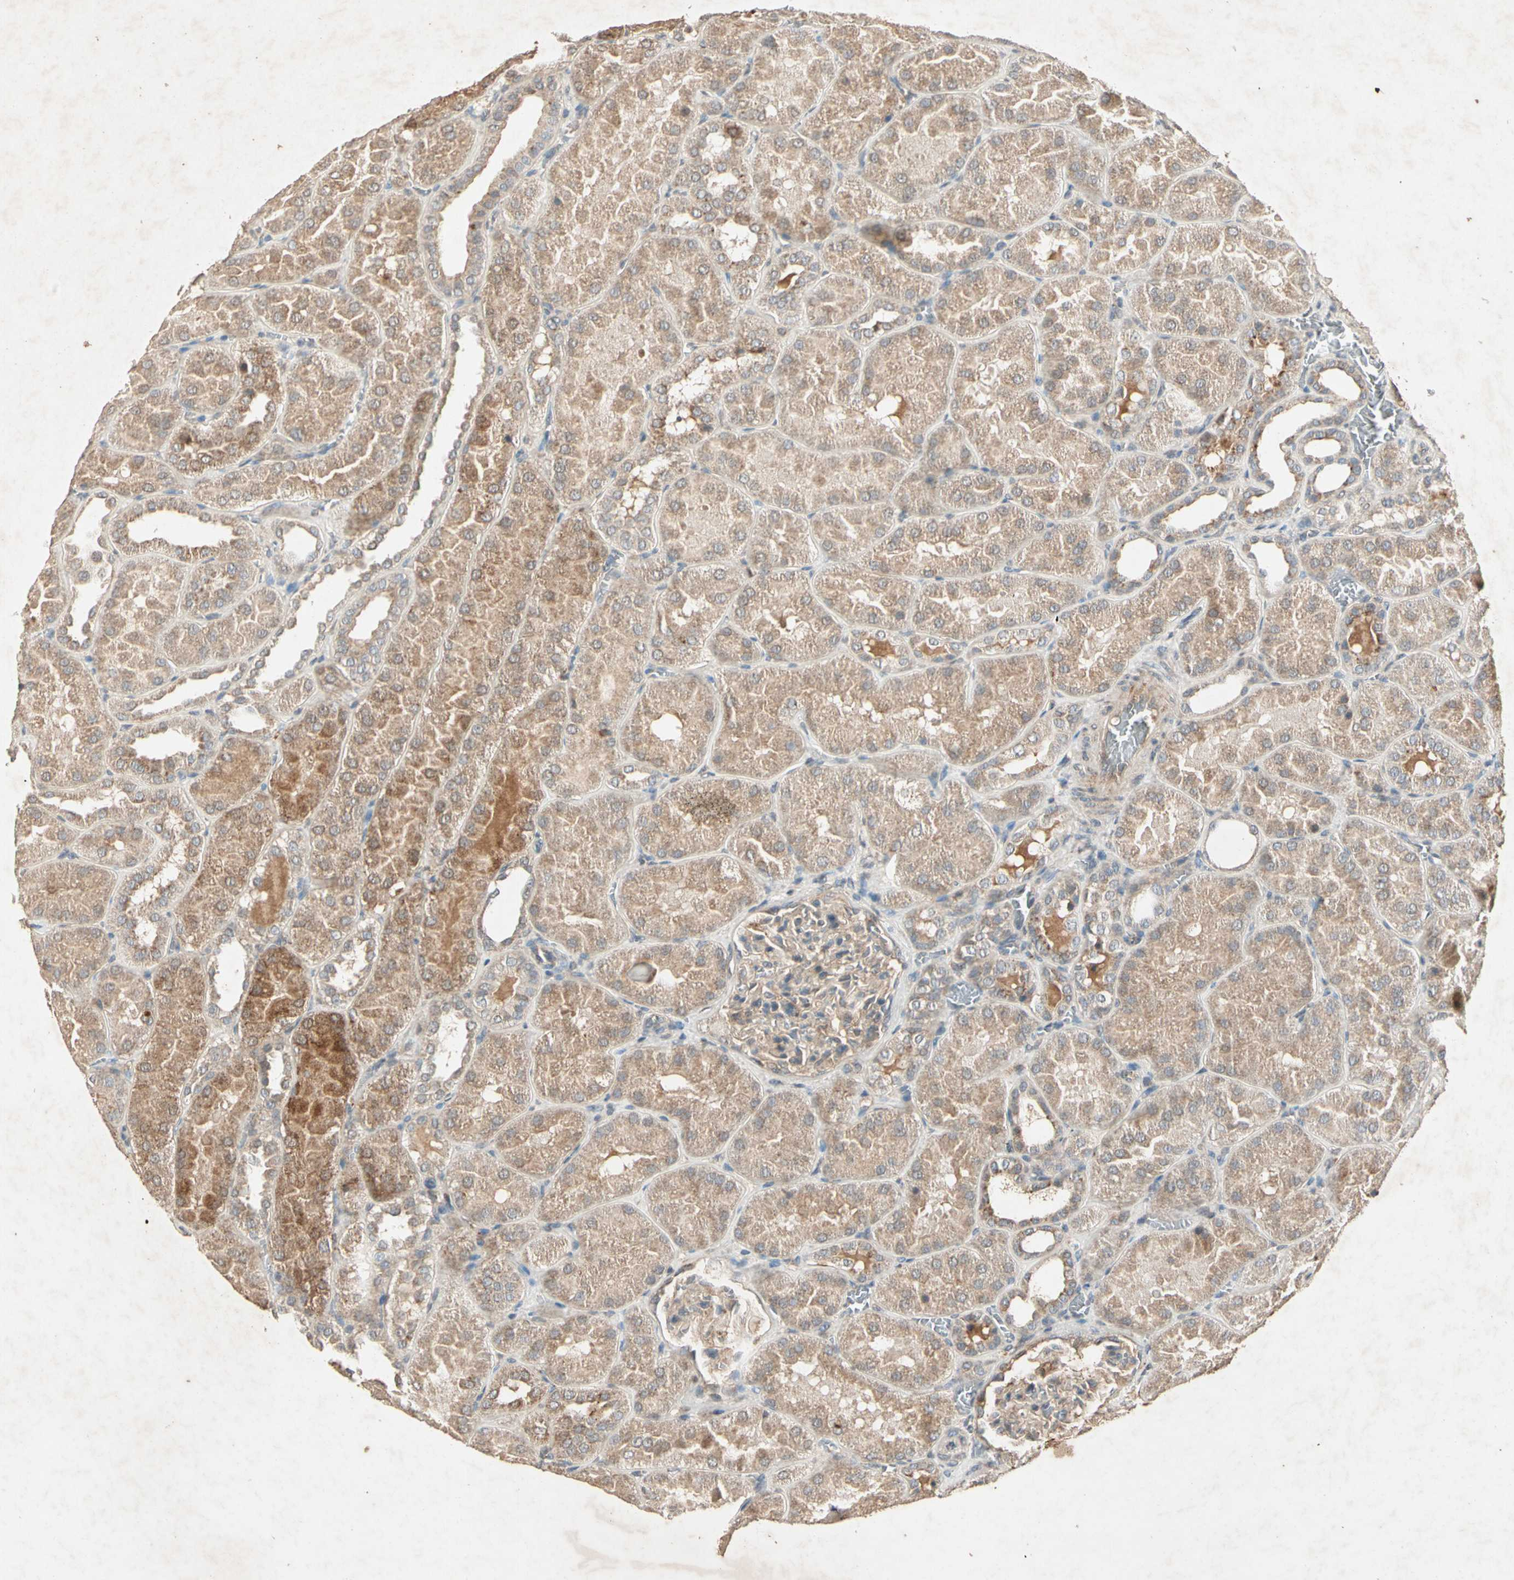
{"staining": {"intensity": "weak", "quantity": "<25%", "location": "cytoplasmic/membranous"}, "tissue": "kidney", "cell_type": "Cells in glomeruli", "image_type": "normal", "snomed": [{"axis": "morphology", "description": "Normal tissue, NOS"}, {"axis": "topography", "description": "Kidney"}], "caption": "This is a image of IHC staining of unremarkable kidney, which shows no positivity in cells in glomeruli. (DAB (3,3'-diaminobenzidine) immunohistochemistry, high magnification).", "gene": "GPLD1", "patient": {"sex": "male", "age": 28}}